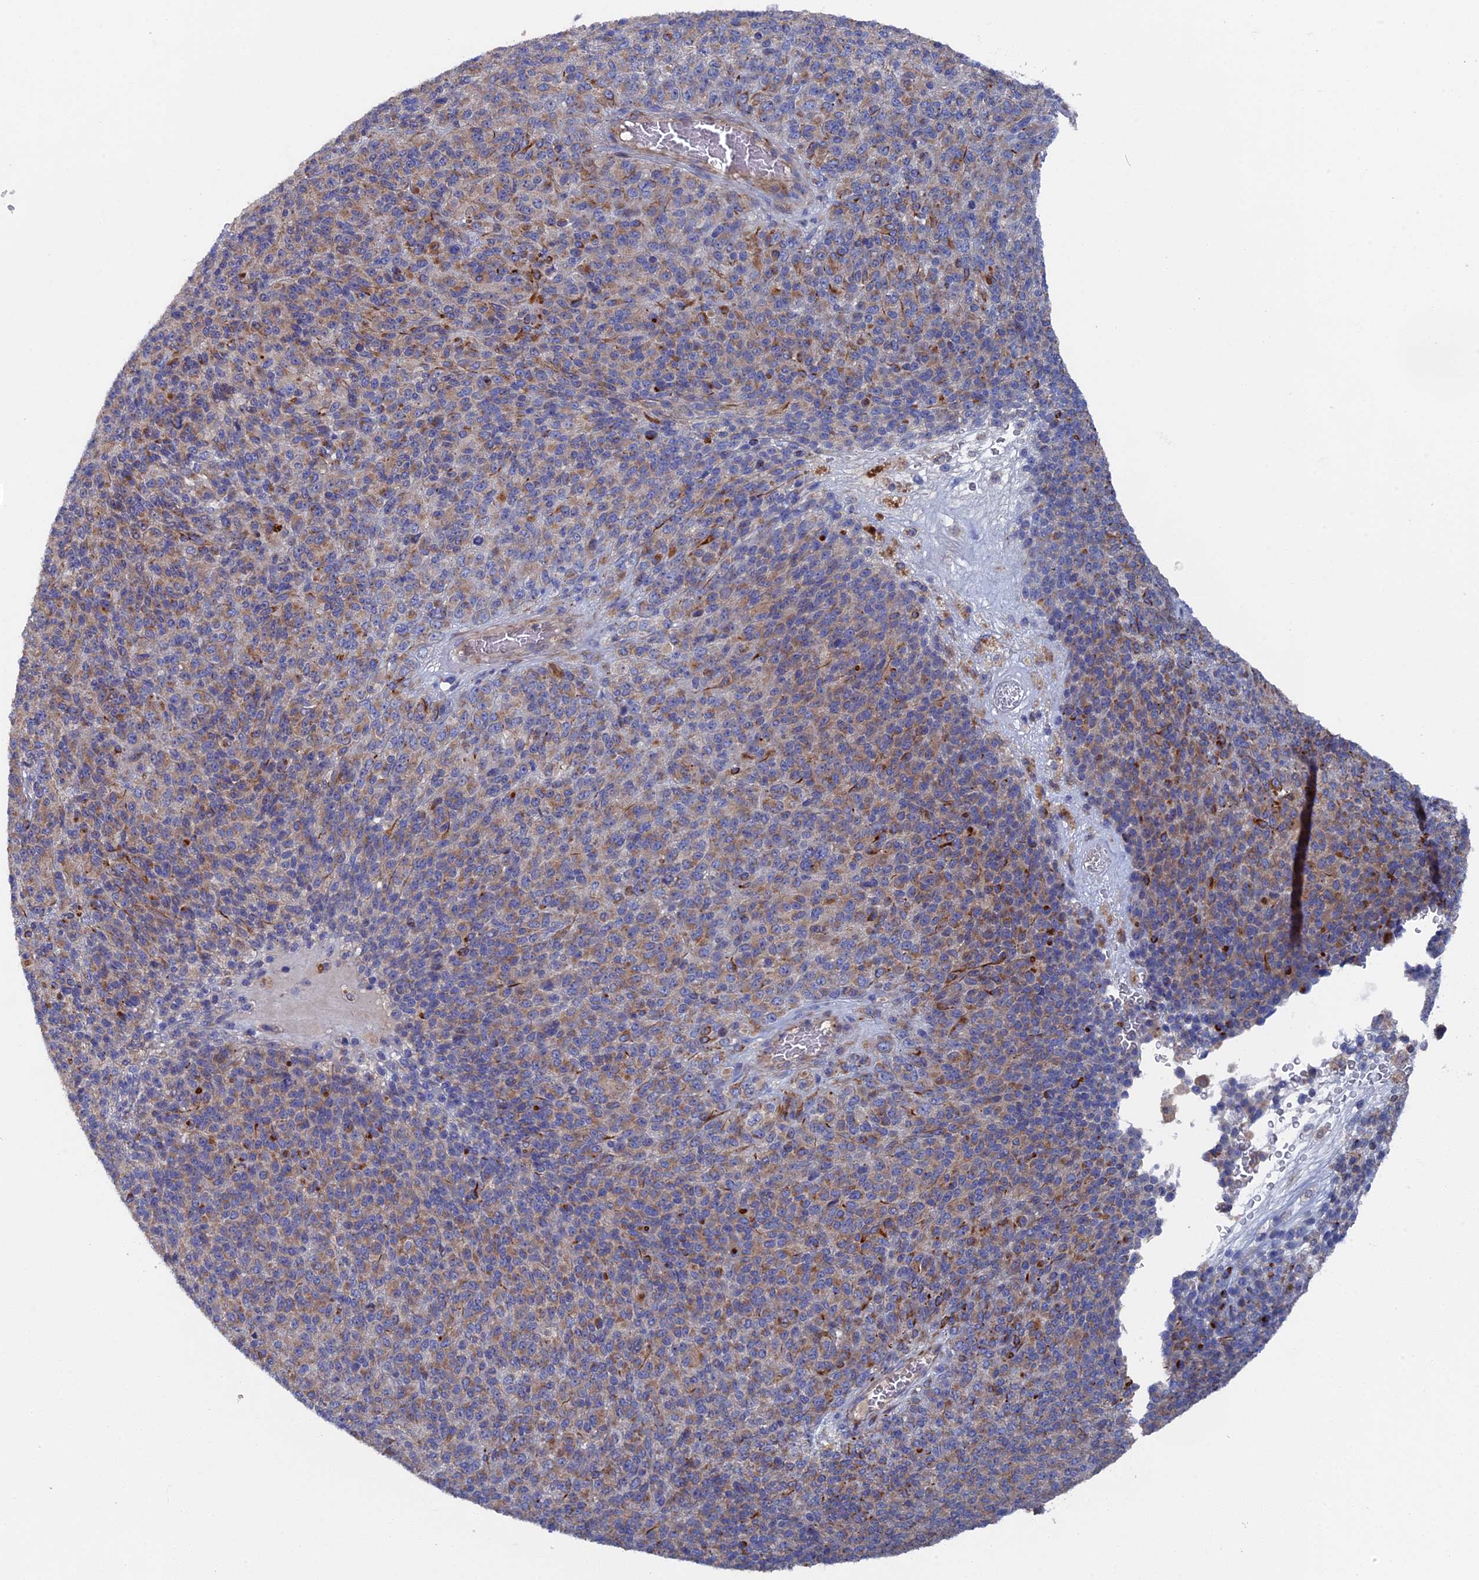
{"staining": {"intensity": "moderate", "quantity": ">75%", "location": "cytoplasmic/membranous"}, "tissue": "melanoma", "cell_type": "Tumor cells", "image_type": "cancer", "snomed": [{"axis": "morphology", "description": "Malignant melanoma, Metastatic site"}, {"axis": "topography", "description": "Brain"}], "caption": "A brown stain highlights moderate cytoplasmic/membranous staining of a protein in malignant melanoma (metastatic site) tumor cells. (Brightfield microscopy of DAB IHC at high magnification).", "gene": "SMG9", "patient": {"sex": "female", "age": 56}}